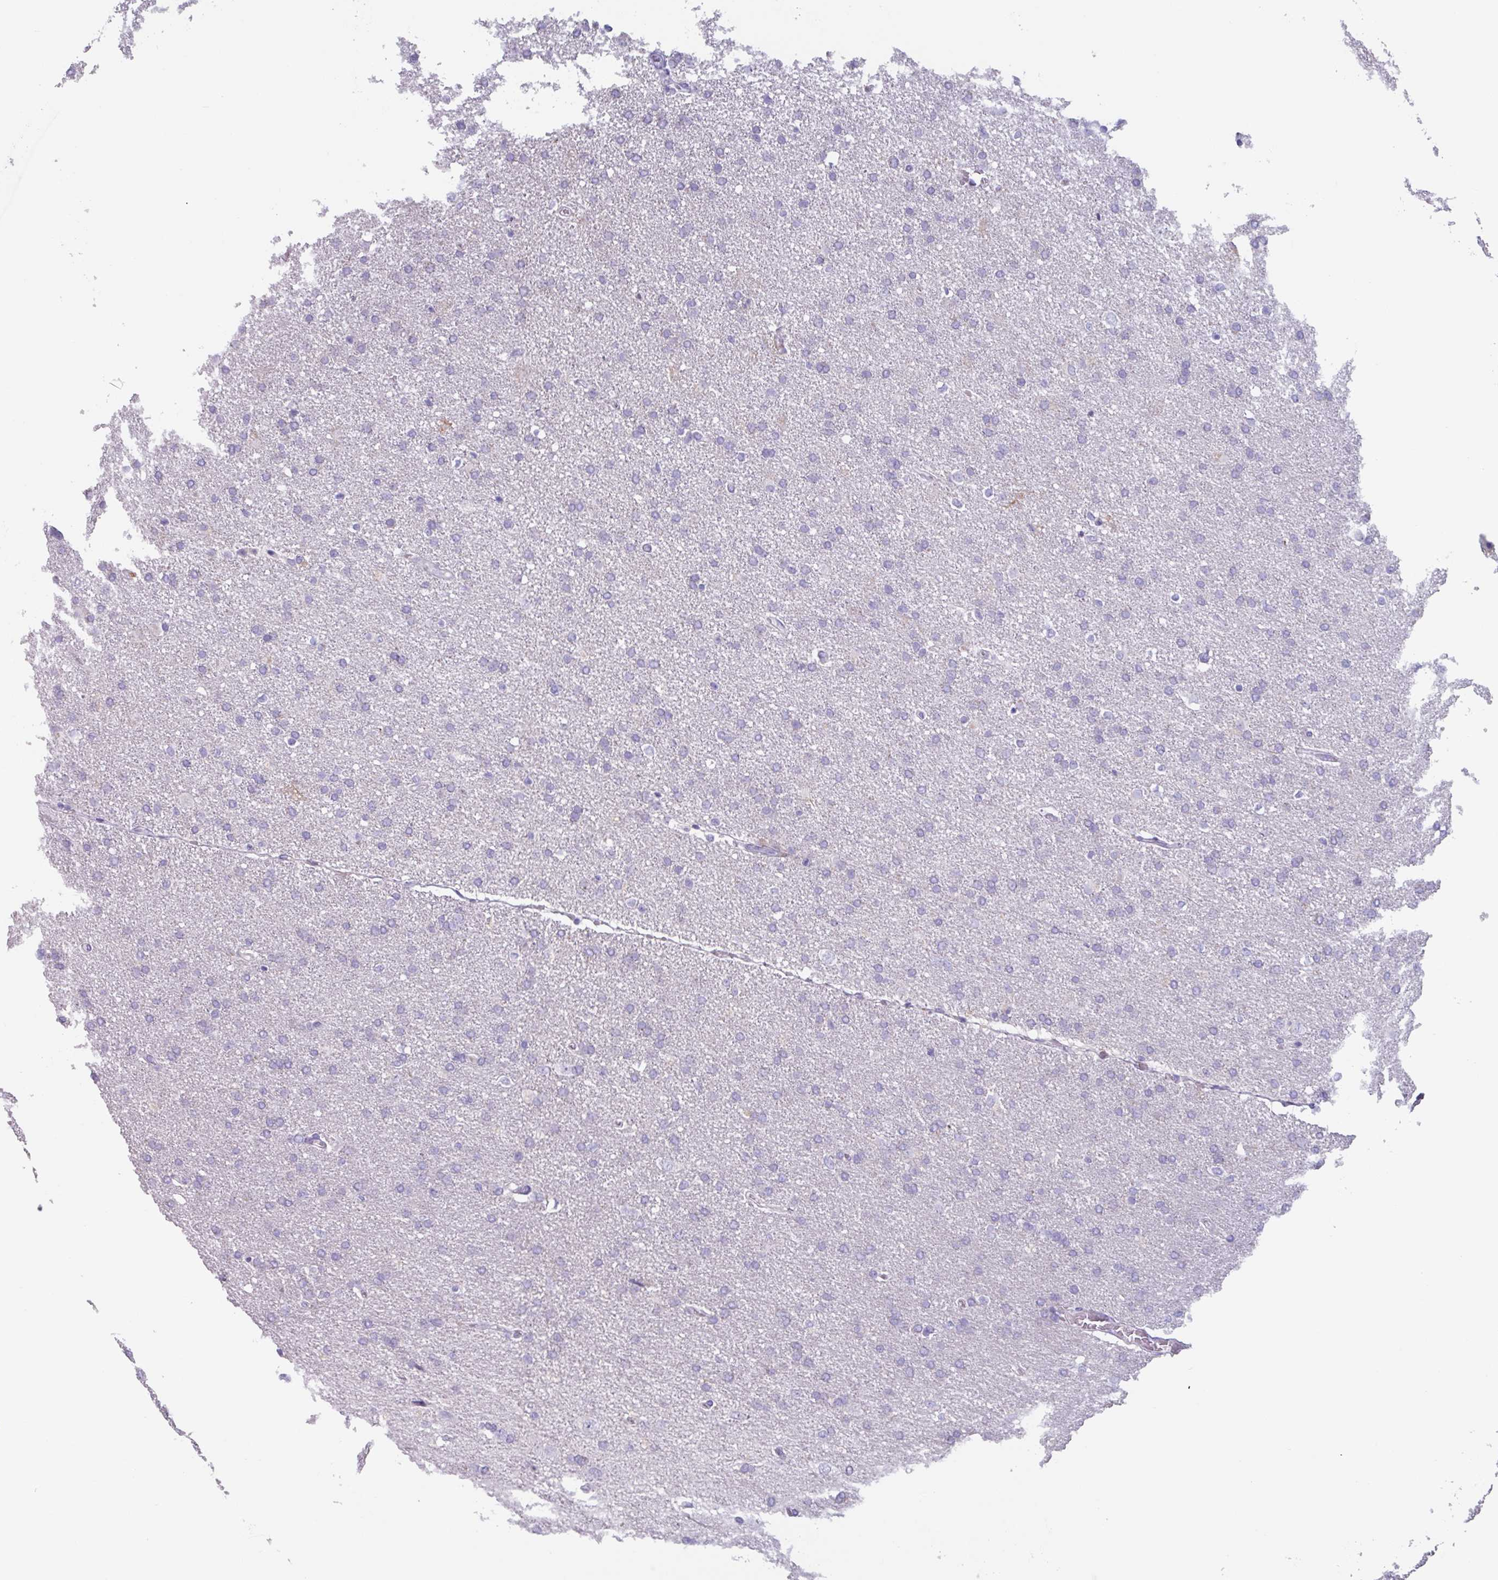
{"staining": {"intensity": "negative", "quantity": "none", "location": "none"}, "tissue": "glioma", "cell_type": "Tumor cells", "image_type": "cancer", "snomed": [{"axis": "morphology", "description": "Glioma, malignant, High grade"}, {"axis": "topography", "description": "Brain"}], "caption": "The micrograph shows no staining of tumor cells in glioma.", "gene": "OR2T10", "patient": {"sex": "male", "age": 72}}